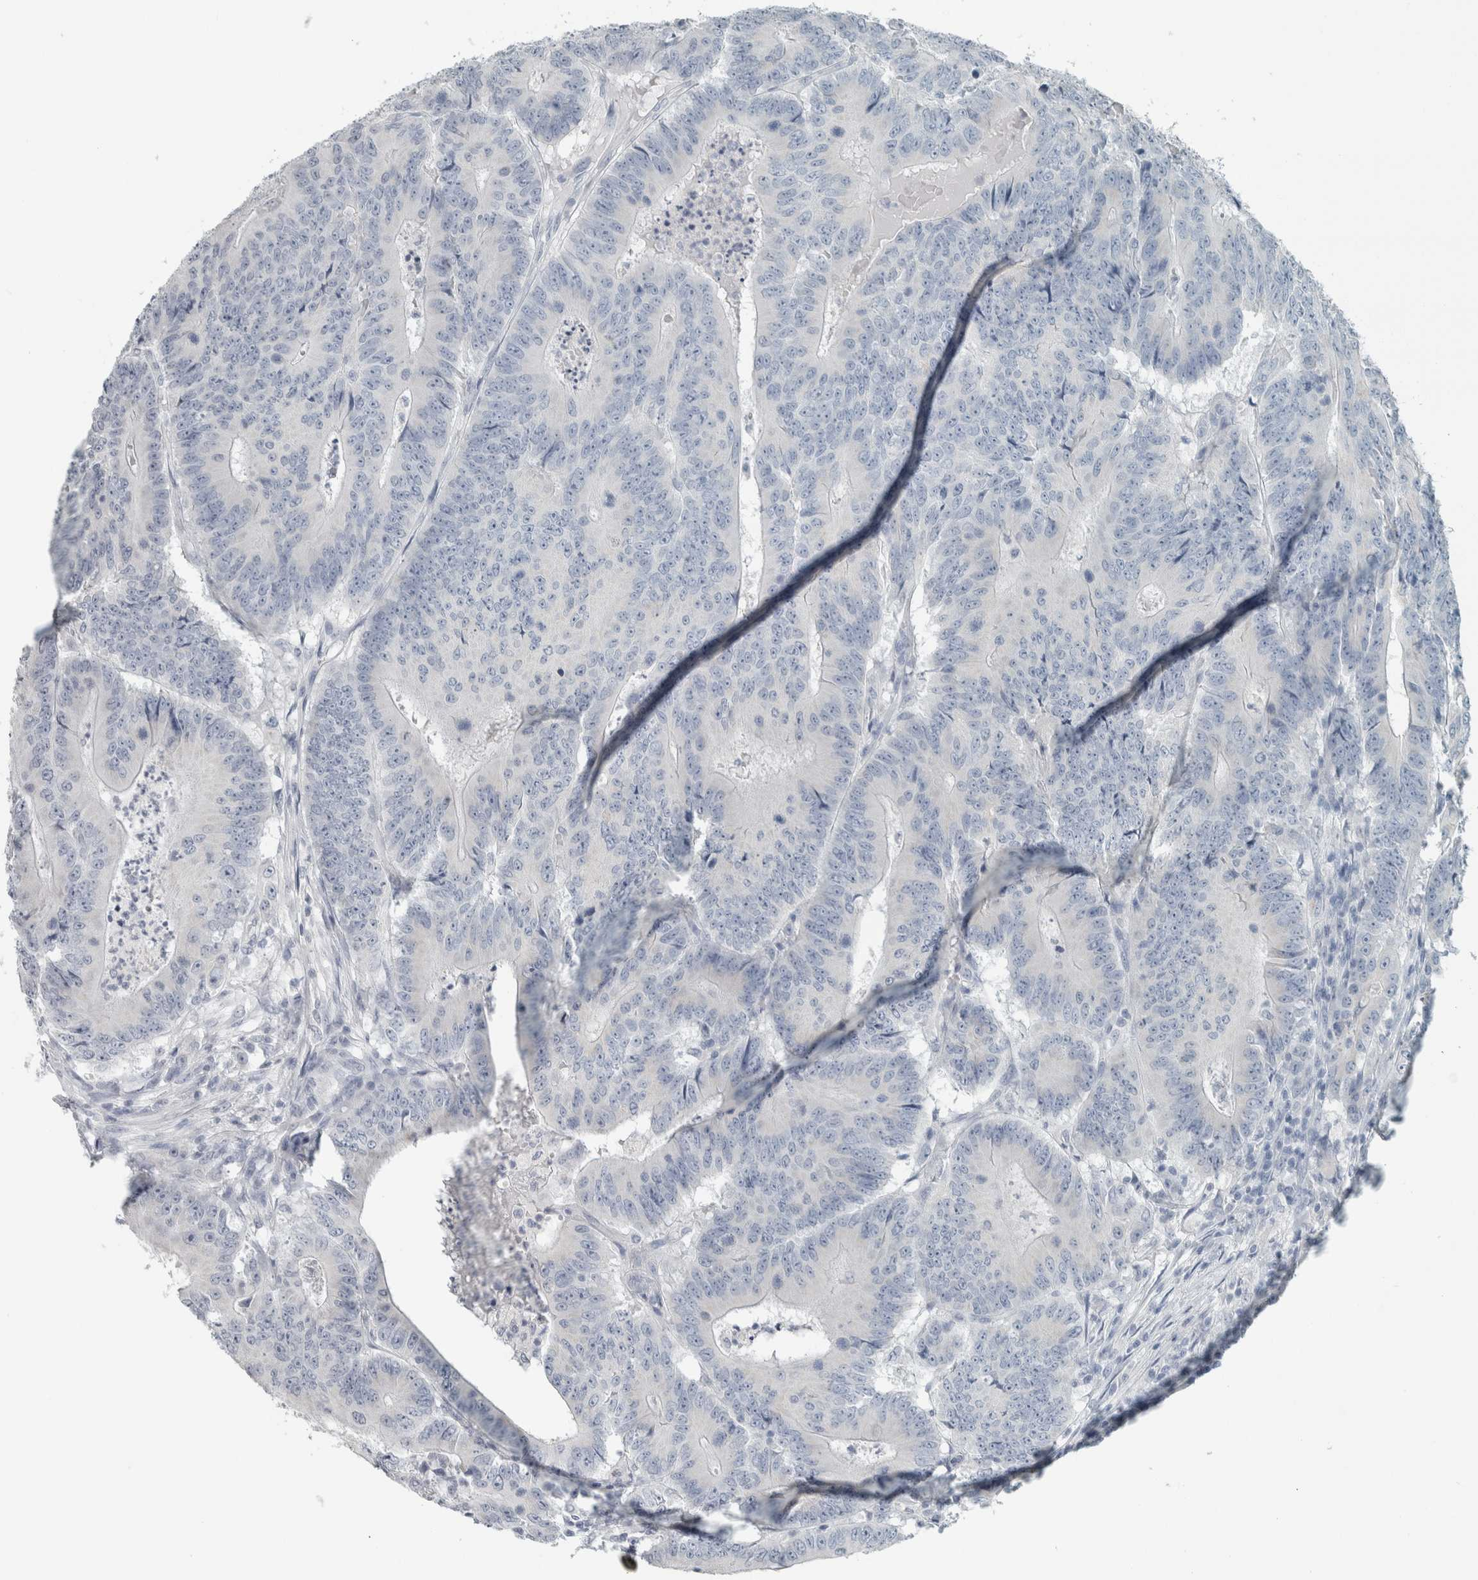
{"staining": {"intensity": "negative", "quantity": "none", "location": "none"}, "tissue": "colorectal cancer", "cell_type": "Tumor cells", "image_type": "cancer", "snomed": [{"axis": "morphology", "description": "Adenocarcinoma, NOS"}, {"axis": "topography", "description": "Colon"}], "caption": "Tumor cells show no significant positivity in colorectal adenocarcinoma.", "gene": "TRIT1", "patient": {"sex": "male", "age": 83}}